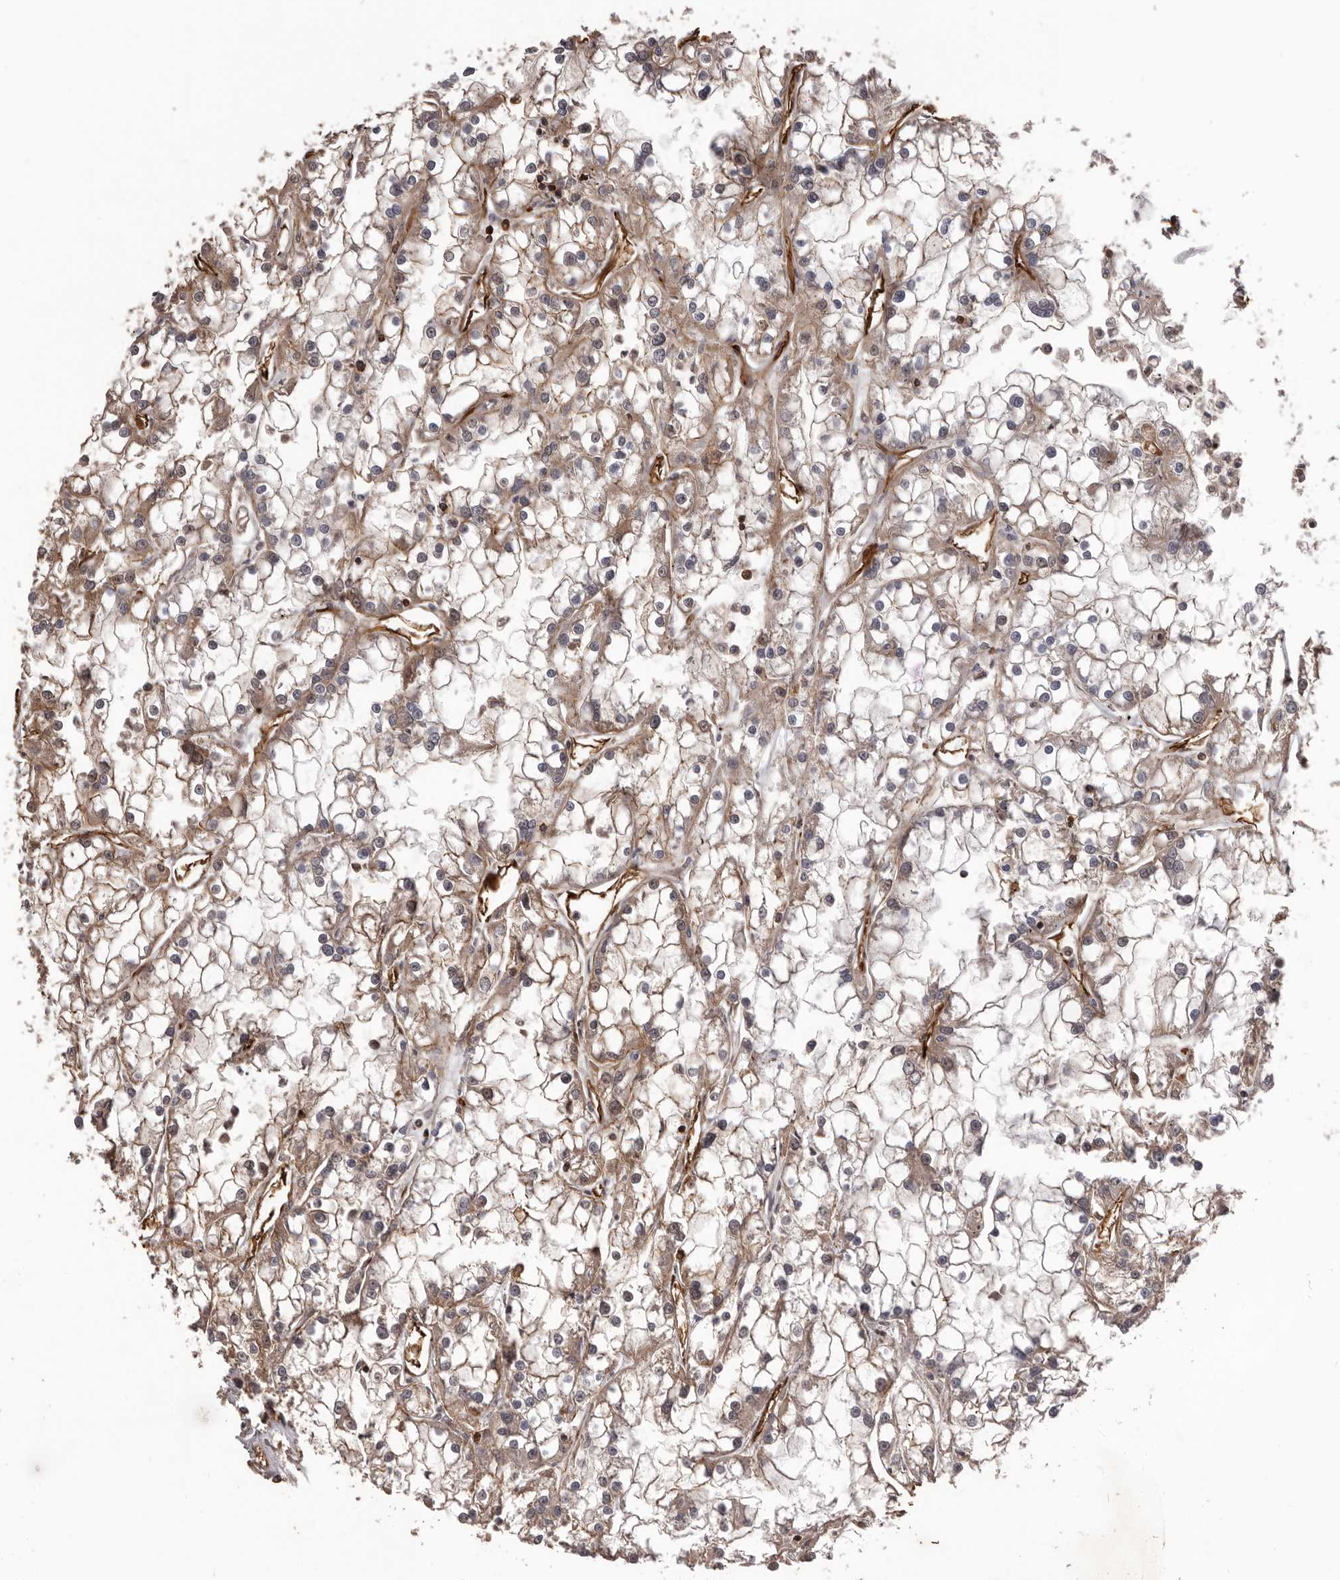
{"staining": {"intensity": "moderate", "quantity": ">75%", "location": "cytoplasmic/membranous"}, "tissue": "renal cancer", "cell_type": "Tumor cells", "image_type": "cancer", "snomed": [{"axis": "morphology", "description": "Adenocarcinoma, NOS"}, {"axis": "topography", "description": "Kidney"}], "caption": "Immunohistochemistry histopathology image of human adenocarcinoma (renal) stained for a protein (brown), which reveals medium levels of moderate cytoplasmic/membranous staining in approximately >75% of tumor cells.", "gene": "PNRC2", "patient": {"sex": "female", "age": 52}}